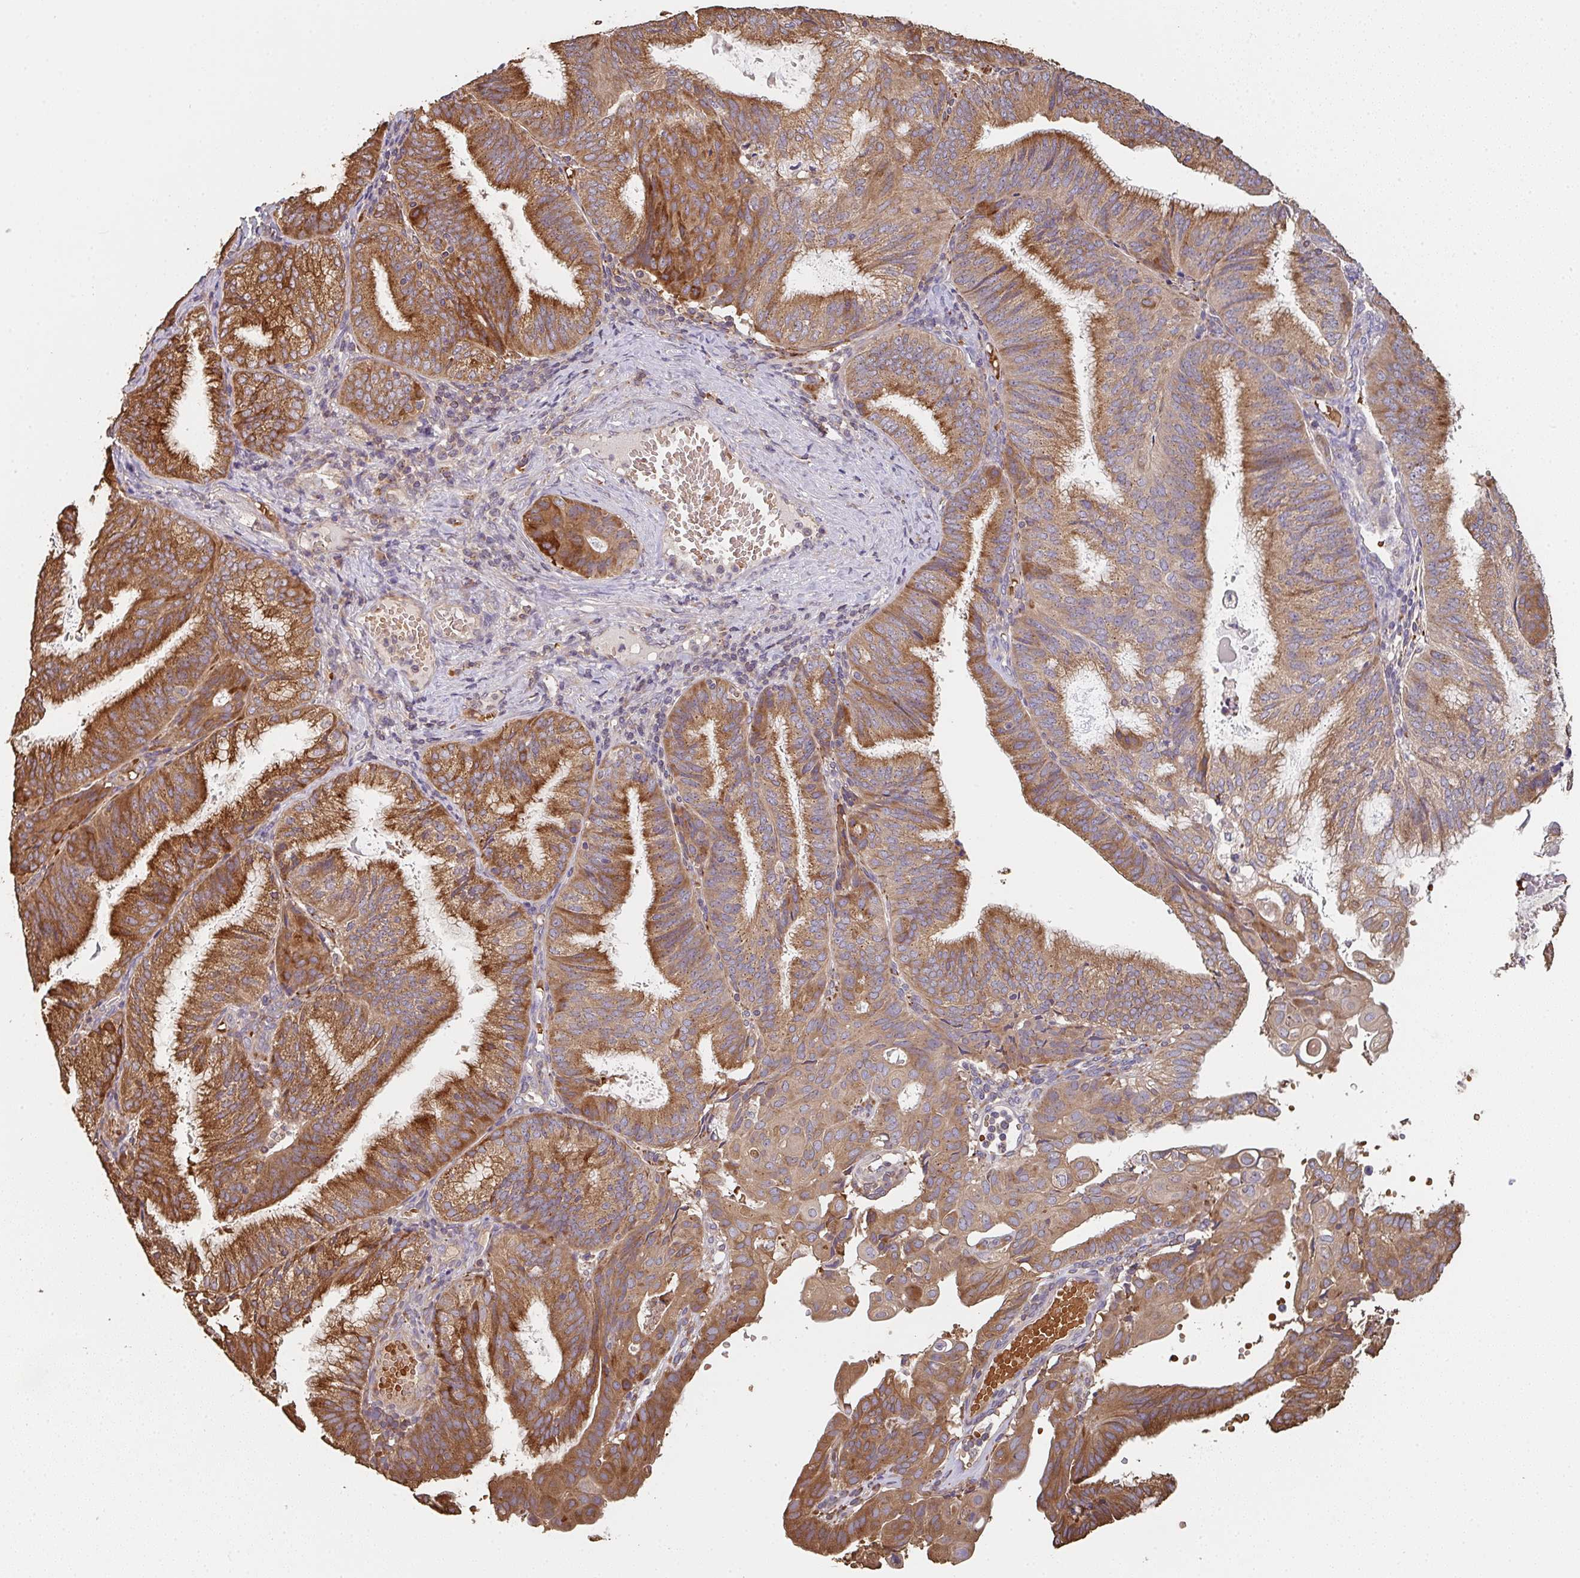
{"staining": {"intensity": "strong", "quantity": ">75%", "location": "cytoplasmic/membranous"}, "tissue": "endometrial cancer", "cell_type": "Tumor cells", "image_type": "cancer", "snomed": [{"axis": "morphology", "description": "Adenocarcinoma, NOS"}, {"axis": "topography", "description": "Endometrium"}], "caption": "This photomicrograph displays immunohistochemistry (IHC) staining of human endometrial cancer (adenocarcinoma), with high strong cytoplasmic/membranous positivity in about >75% of tumor cells.", "gene": "POLG", "patient": {"sex": "female", "age": 49}}